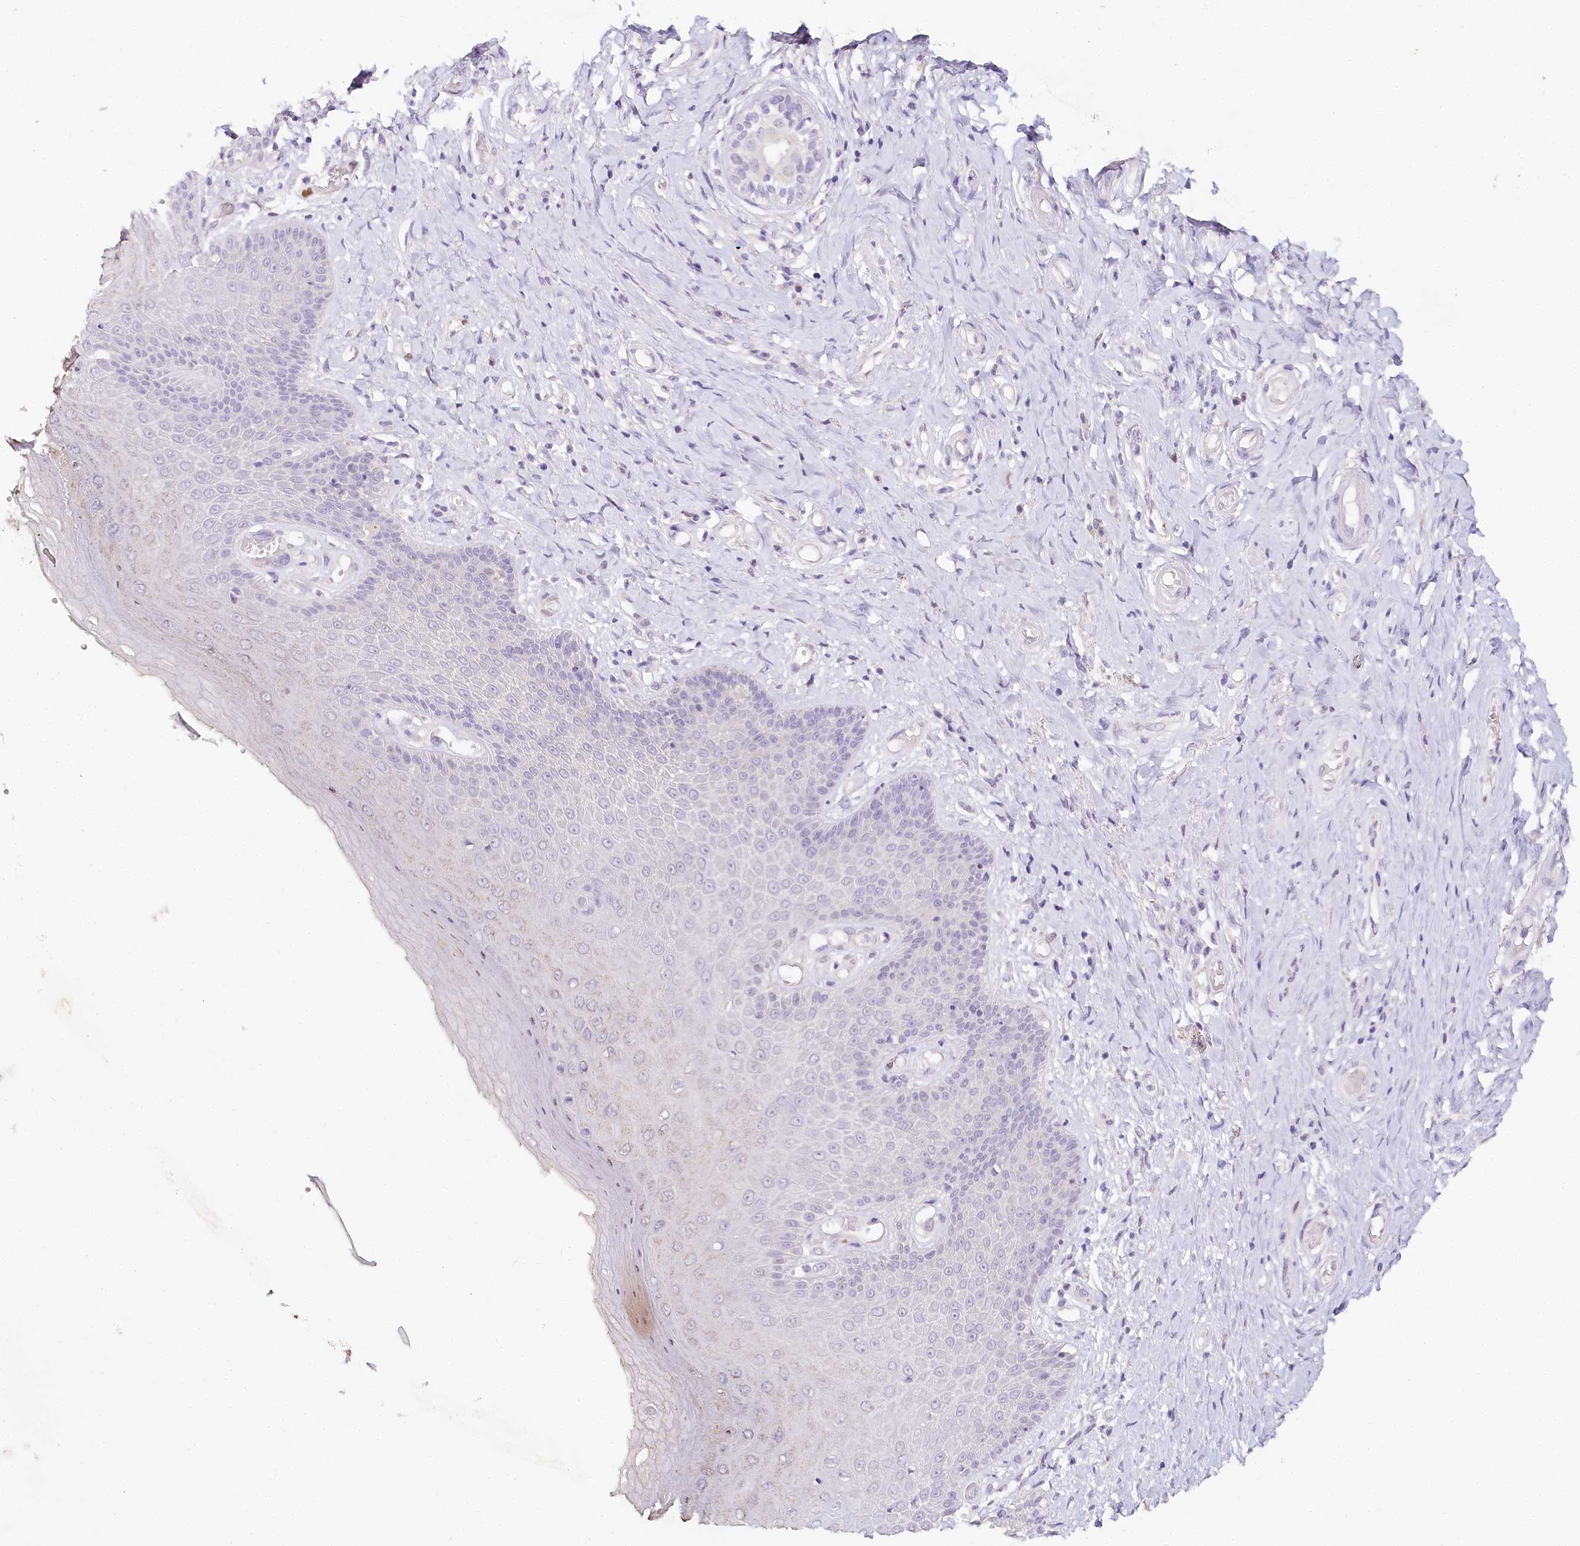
{"staining": {"intensity": "moderate", "quantity": "<25%", "location": "nuclear"}, "tissue": "skin", "cell_type": "Epidermal cells", "image_type": "normal", "snomed": [{"axis": "morphology", "description": "Normal tissue, NOS"}, {"axis": "topography", "description": "Anal"}], "caption": "Normal skin reveals moderate nuclear positivity in approximately <25% of epidermal cells, visualized by immunohistochemistry. (DAB = brown stain, brightfield microscopy at high magnification).", "gene": "TP53", "patient": {"sex": "male", "age": 78}}